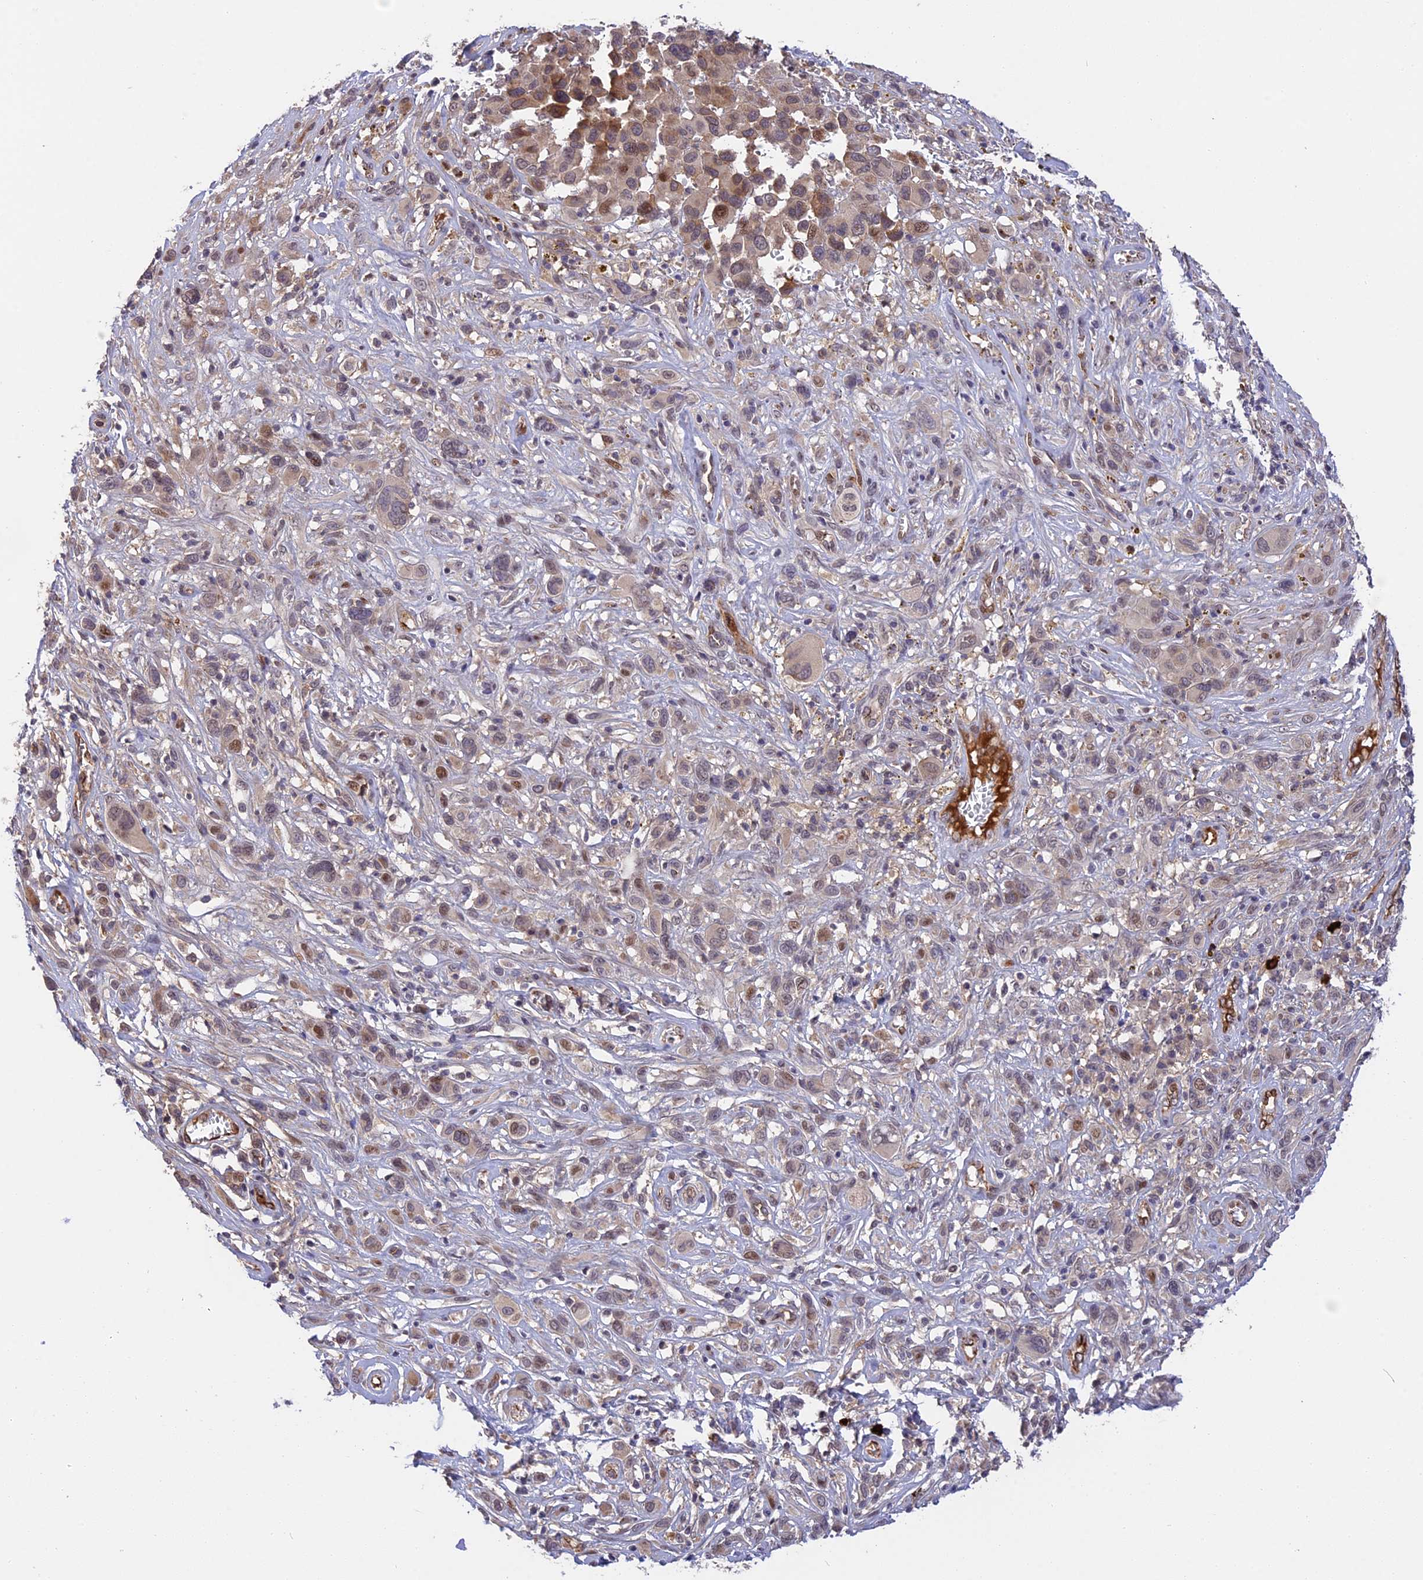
{"staining": {"intensity": "weak", "quantity": "<25%", "location": "nuclear"}, "tissue": "melanoma", "cell_type": "Tumor cells", "image_type": "cancer", "snomed": [{"axis": "morphology", "description": "Malignant melanoma, NOS"}, {"axis": "topography", "description": "Skin of trunk"}], "caption": "The IHC photomicrograph has no significant positivity in tumor cells of melanoma tissue.", "gene": "MFSD2A", "patient": {"sex": "male", "age": 71}}